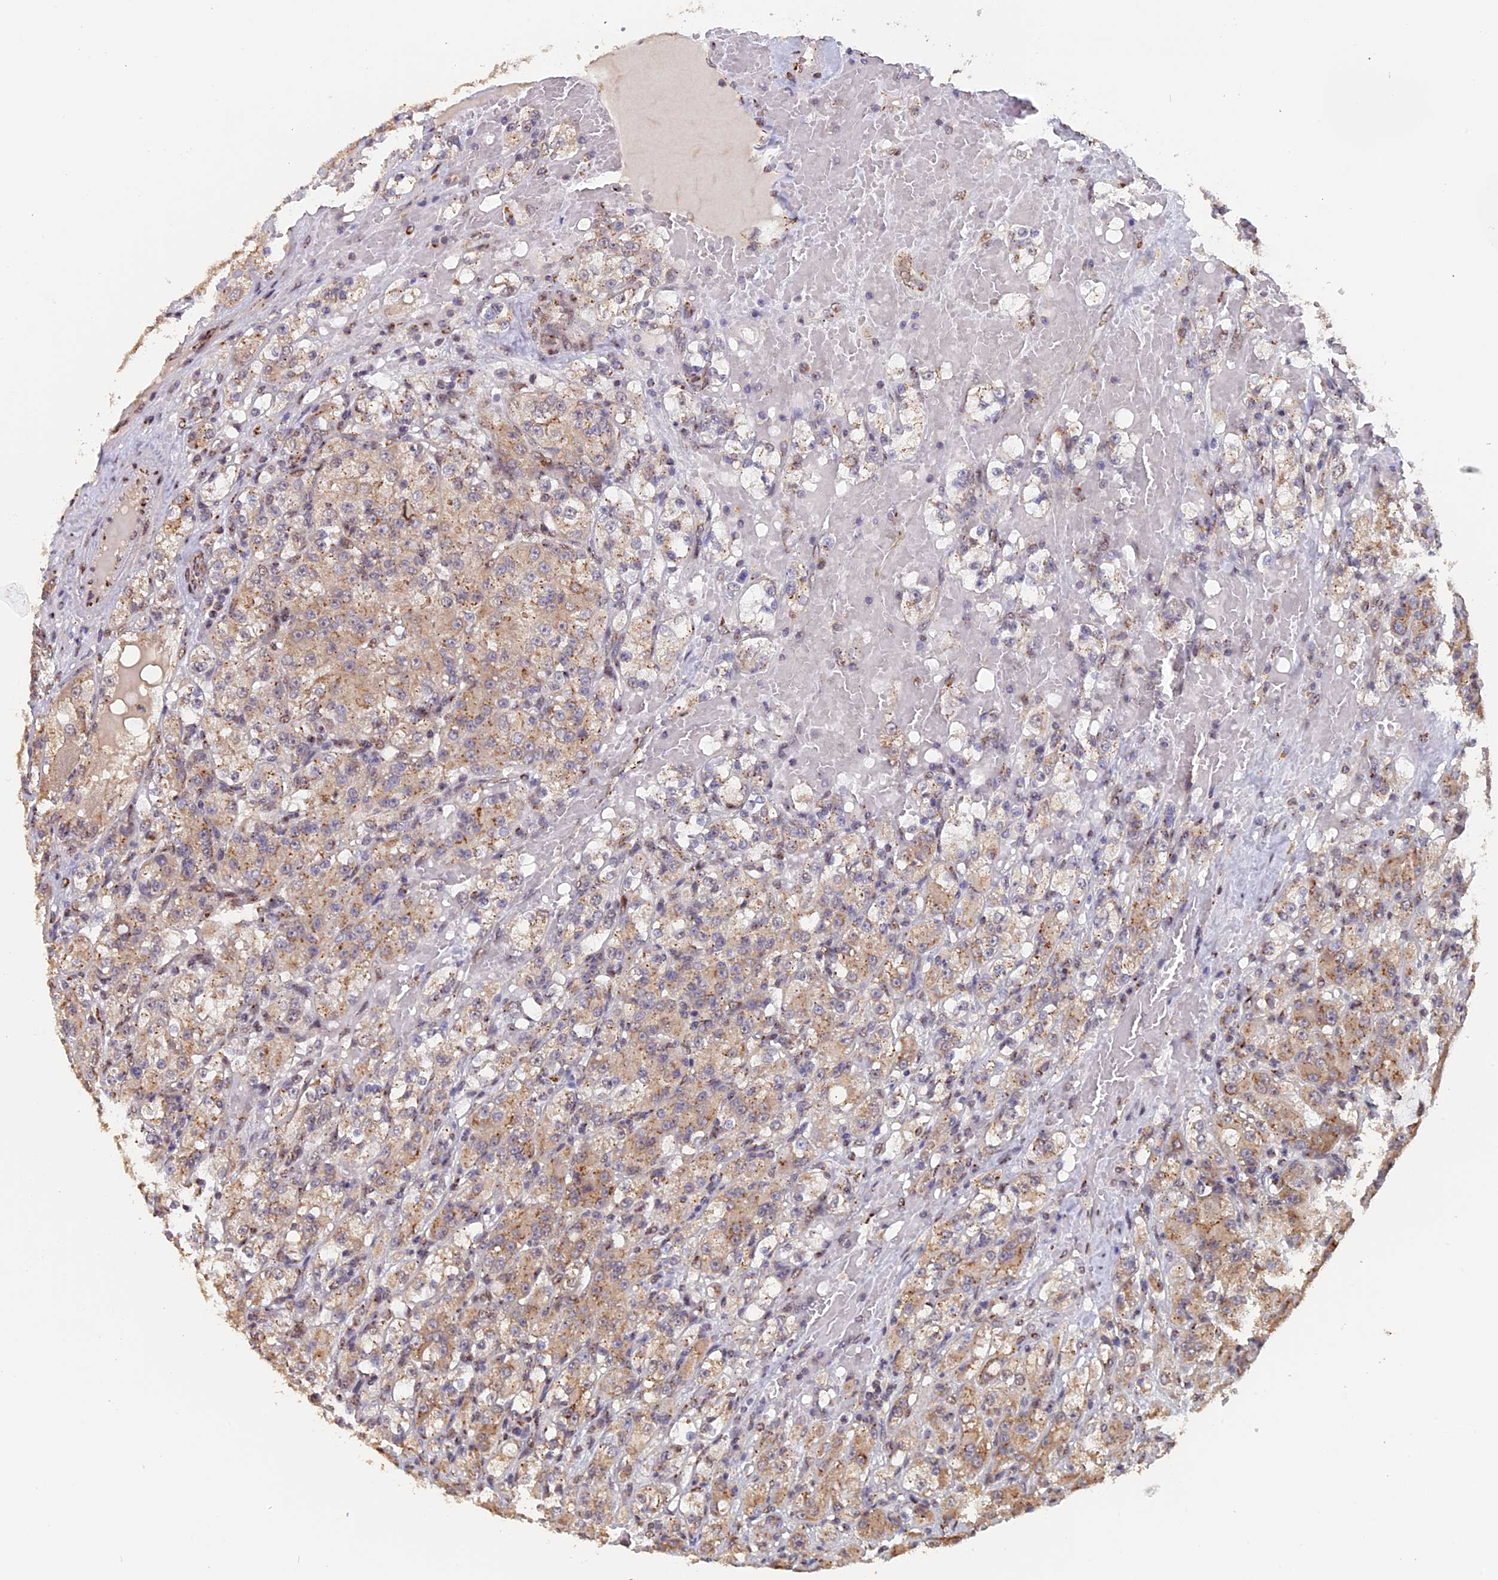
{"staining": {"intensity": "moderate", "quantity": ">75%", "location": "cytoplasmic/membranous"}, "tissue": "renal cancer", "cell_type": "Tumor cells", "image_type": "cancer", "snomed": [{"axis": "morphology", "description": "Normal tissue, NOS"}, {"axis": "morphology", "description": "Adenocarcinoma, NOS"}, {"axis": "topography", "description": "Kidney"}], "caption": "A histopathology image of human renal adenocarcinoma stained for a protein shows moderate cytoplasmic/membranous brown staining in tumor cells.", "gene": "PIGQ", "patient": {"sex": "male", "age": 61}}